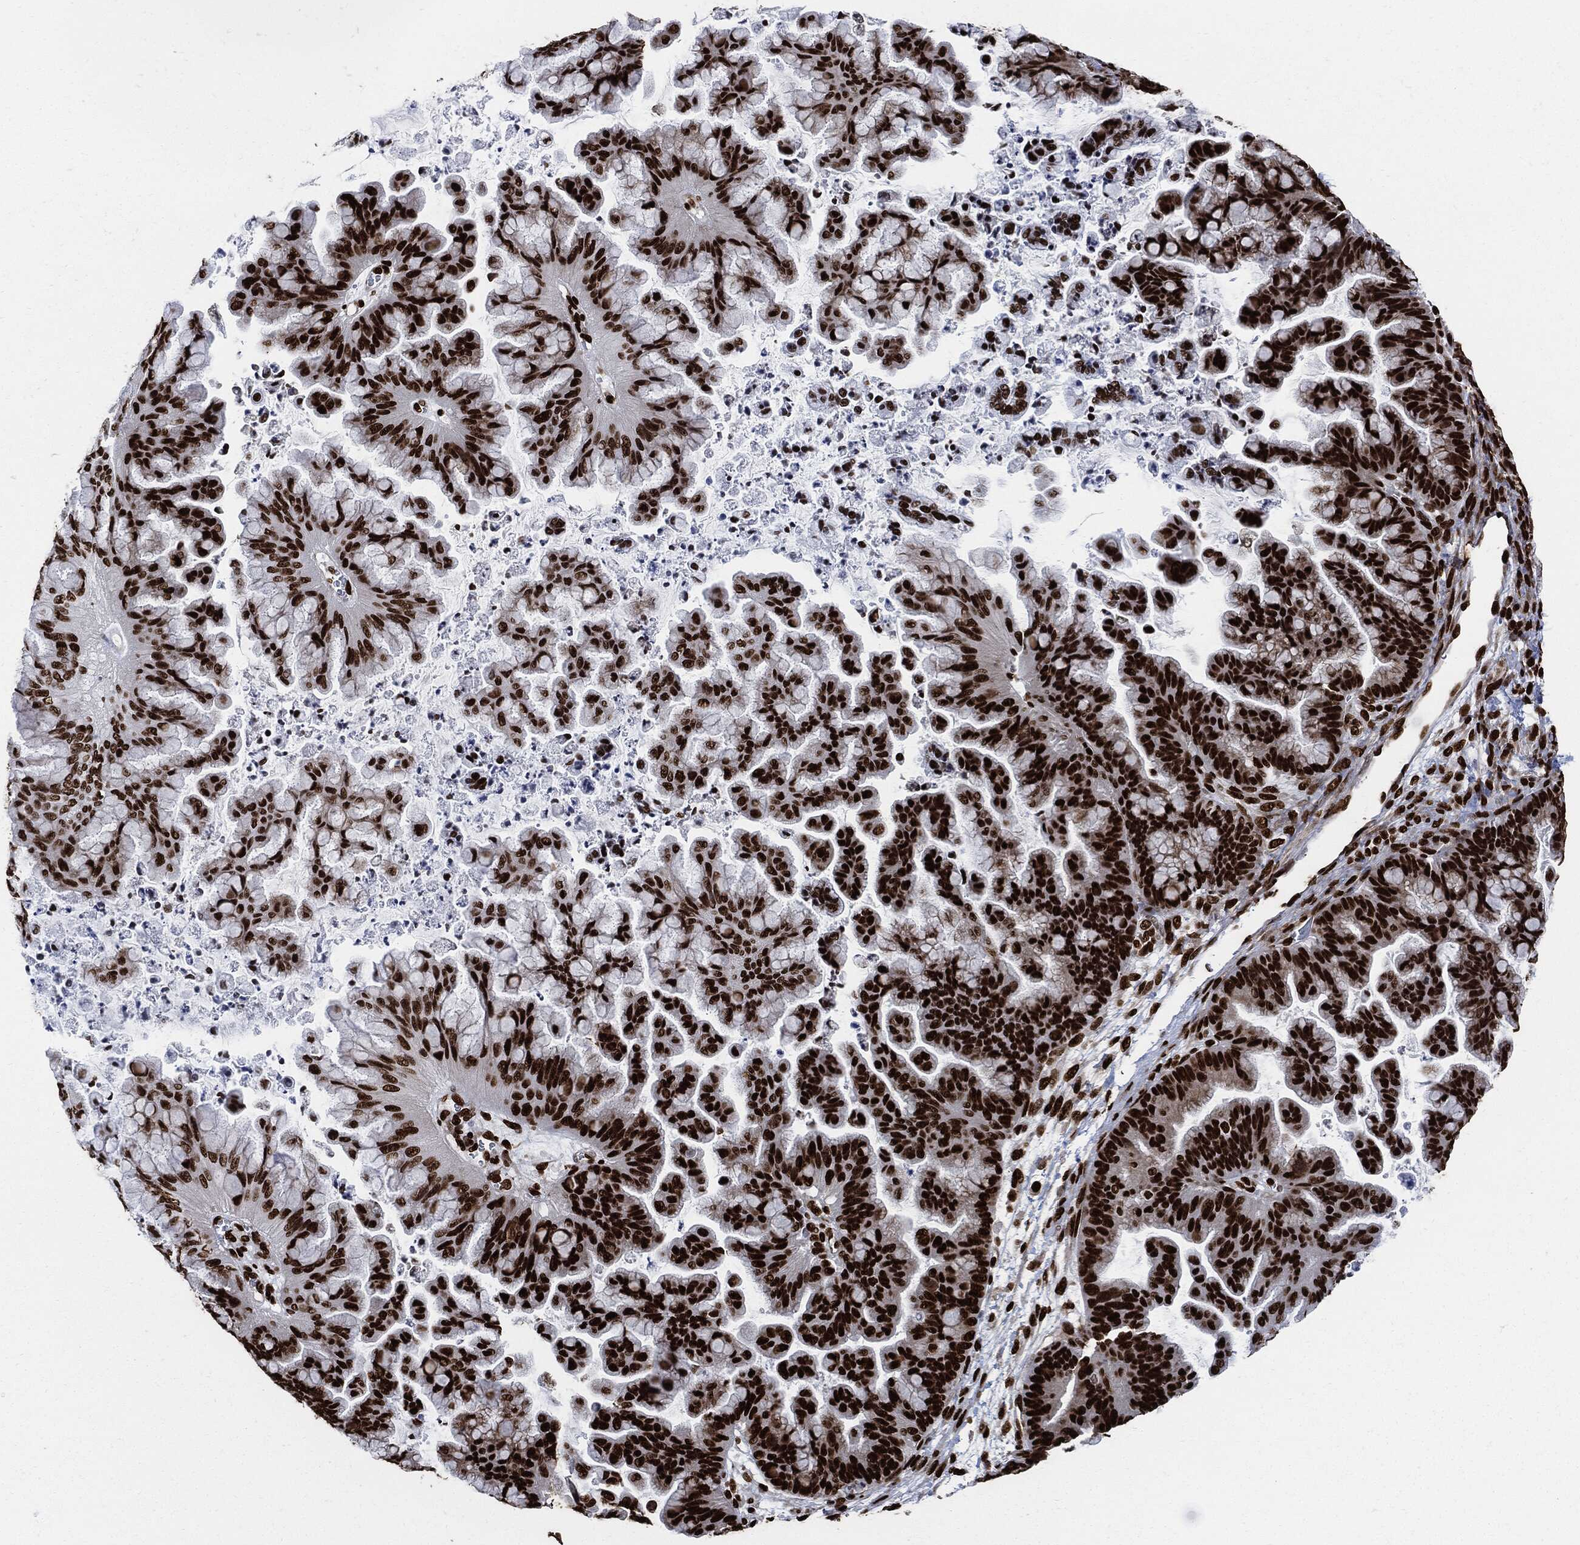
{"staining": {"intensity": "strong", "quantity": ">75%", "location": "nuclear"}, "tissue": "ovarian cancer", "cell_type": "Tumor cells", "image_type": "cancer", "snomed": [{"axis": "morphology", "description": "Cystadenocarcinoma, mucinous, NOS"}, {"axis": "topography", "description": "Ovary"}], "caption": "Protein staining exhibits strong nuclear positivity in about >75% of tumor cells in mucinous cystadenocarcinoma (ovarian).", "gene": "RECQL", "patient": {"sex": "female", "age": 67}}